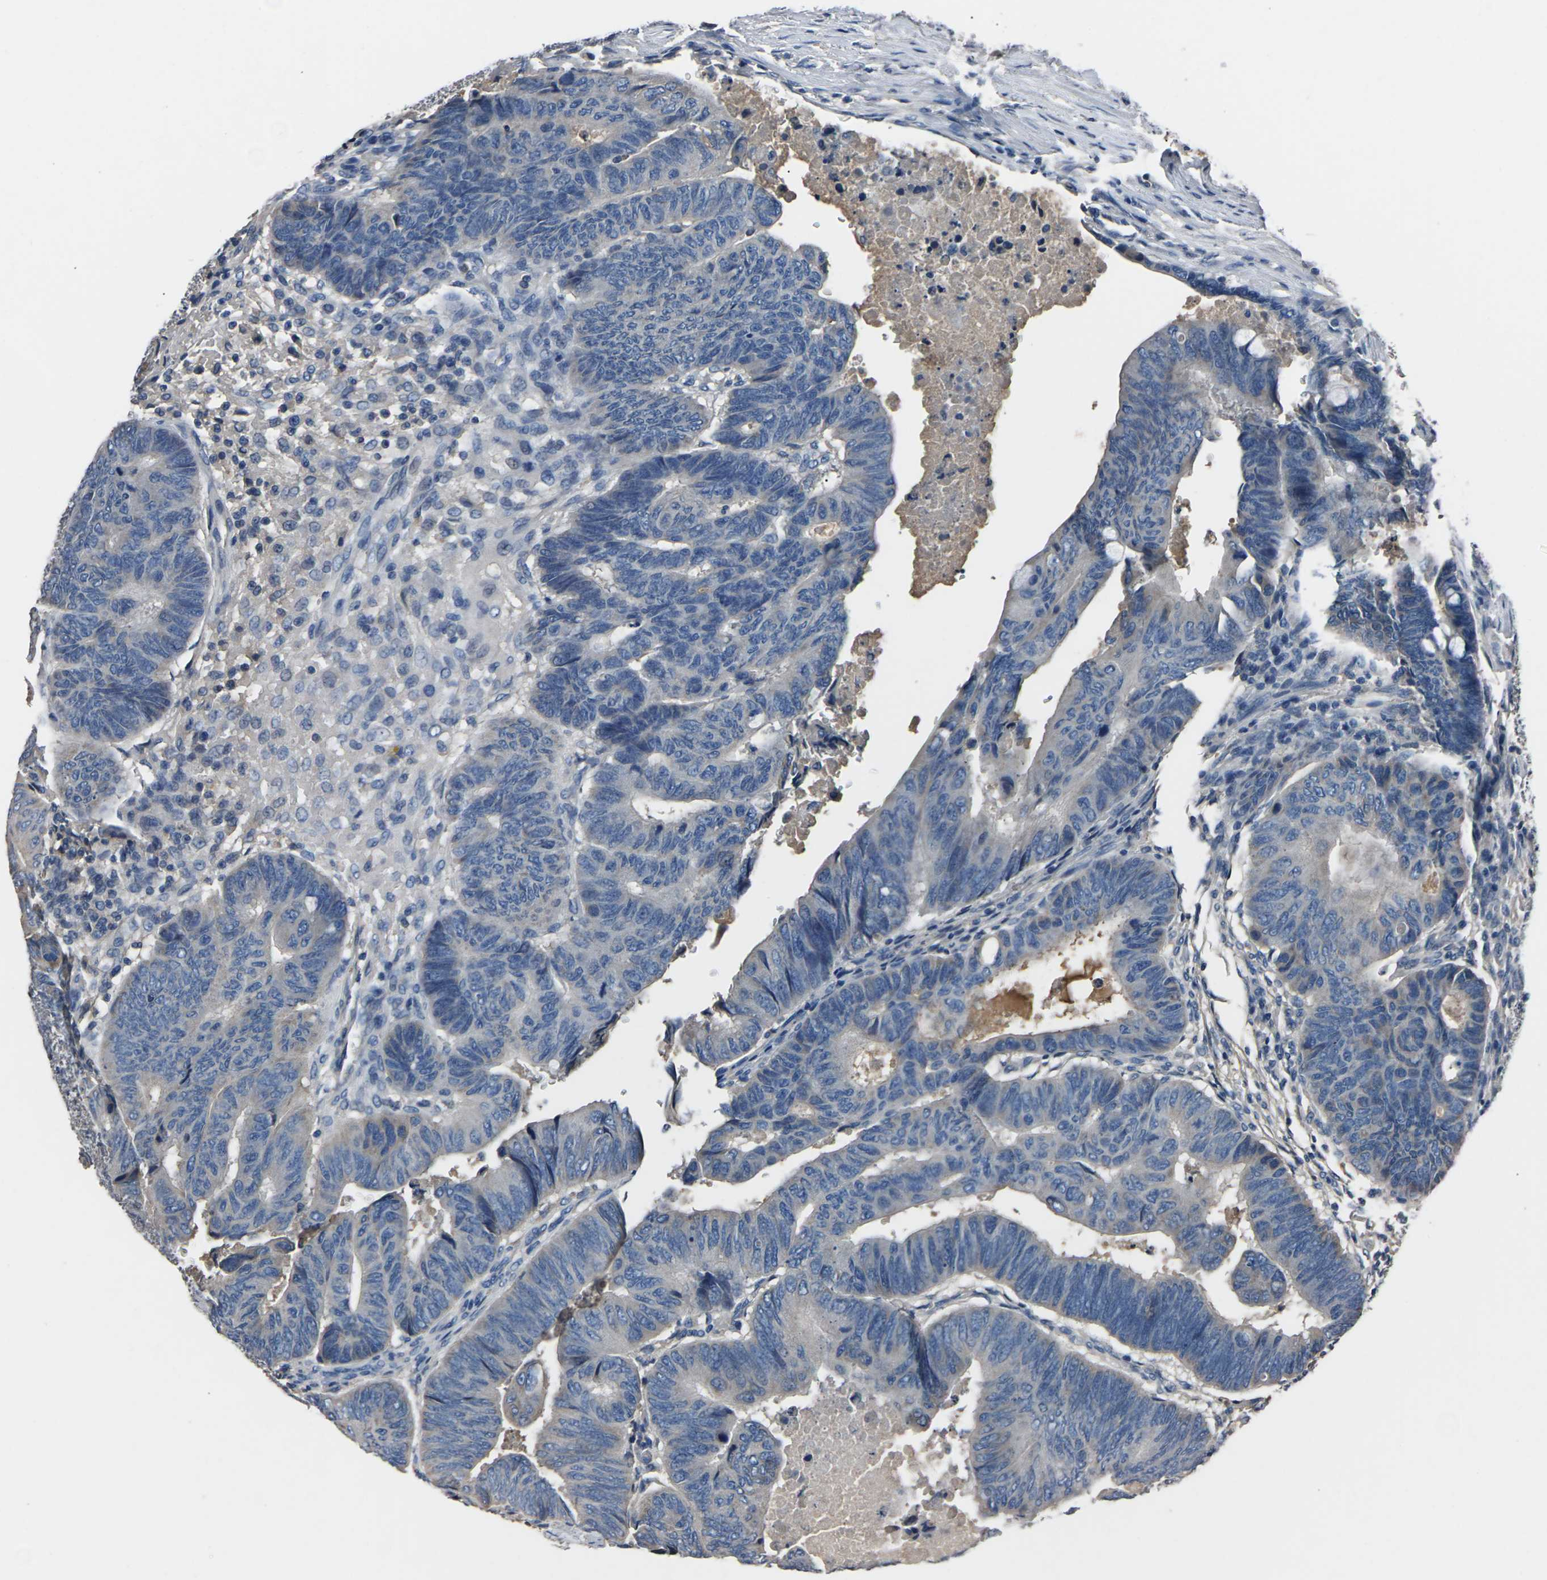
{"staining": {"intensity": "negative", "quantity": "none", "location": "none"}, "tissue": "colorectal cancer", "cell_type": "Tumor cells", "image_type": "cancer", "snomed": [{"axis": "morphology", "description": "Normal tissue, NOS"}, {"axis": "morphology", "description": "Adenocarcinoma, NOS"}, {"axis": "topography", "description": "Rectum"}, {"axis": "topography", "description": "Peripheral nerve tissue"}], "caption": "Colorectal cancer (adenocarcinoma) was stained to show a protein in brown. There is no significant expression in tumor cells.", "gene": "LEP", "patient": {"sex": "male", "age": 92}}